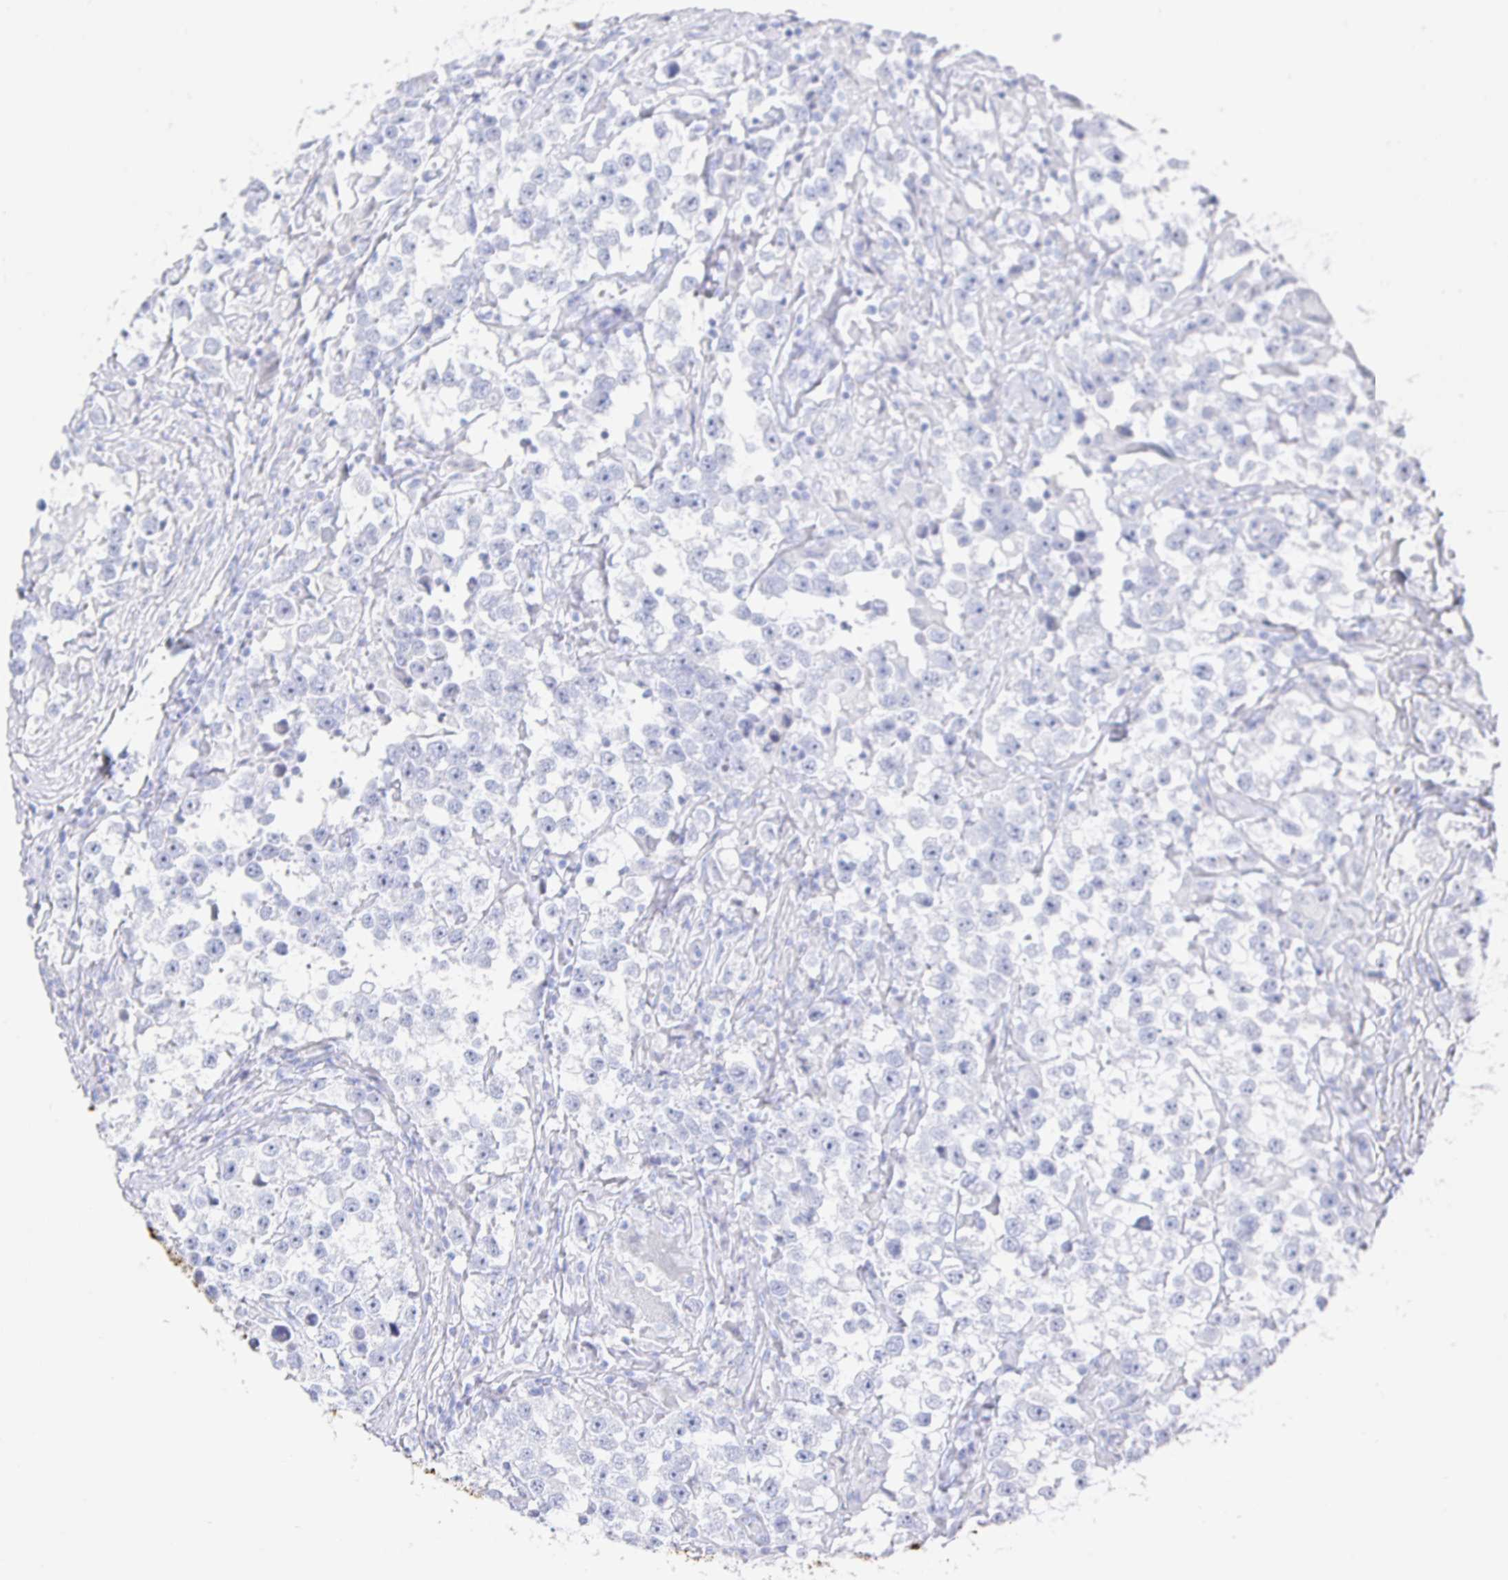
{"staining": {"intensity": "negative", "quantity": "none", "location": "none"}, "tissue": "testis cancer", "cell_type": "Tumor cells", "image_type": "cancer", "snomed": [{"axis": "morphology", "description": "Seminoma, NOS"}, {"axis": "topography", "description": "Testis"}], "caption": "The micrograph reveals no staining of tumor cells in seminoma (testis).", "gene": "CLCA1", "patient": {"sex": "male", "age": 46}}